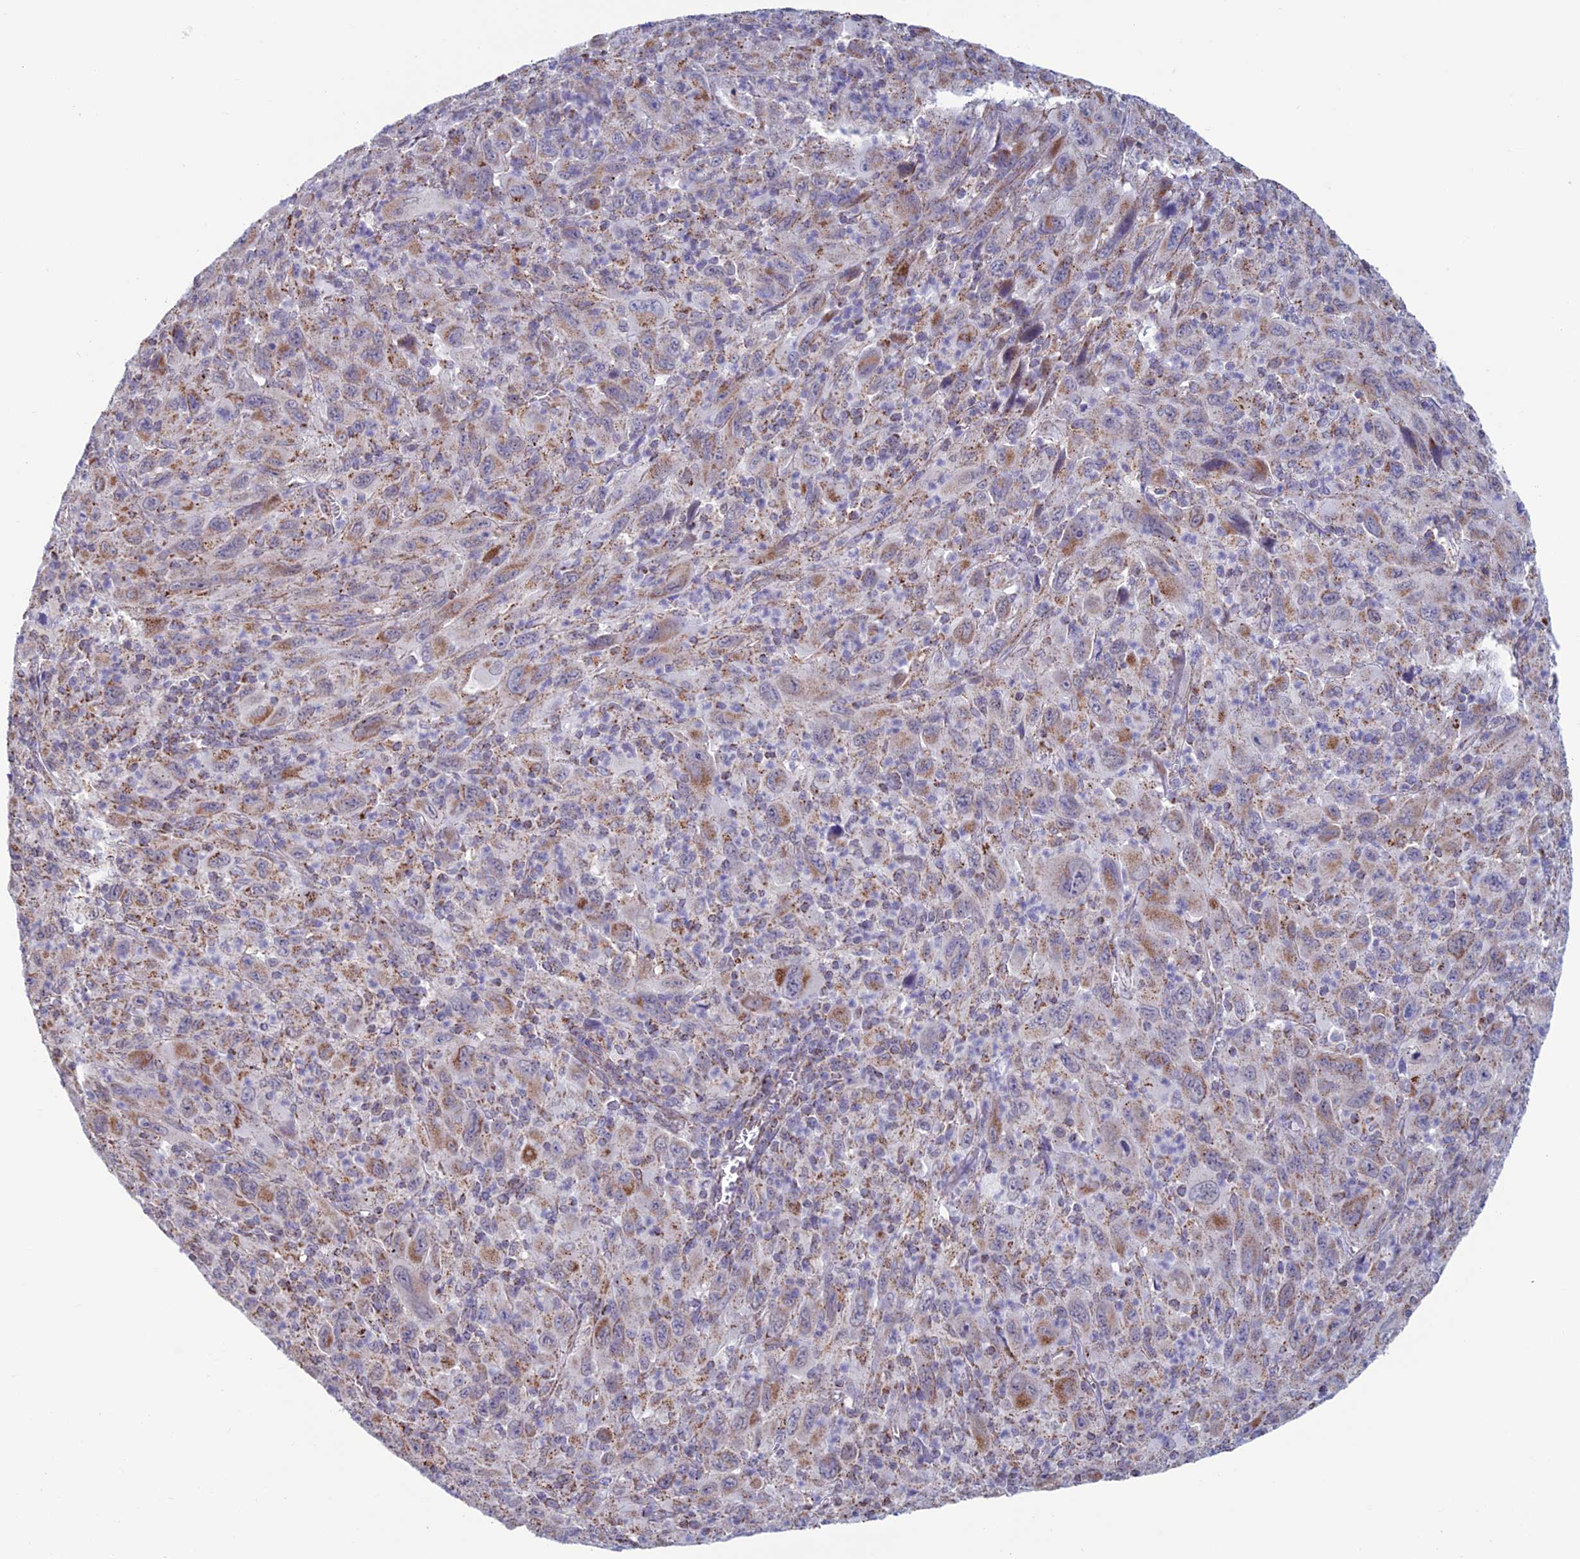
{"staining": {"intensity": "moderate", "quantity": ">75%", "location": "cytoplasmic/membranous"}, "tissue": "melanoma", "cell_type": "Tumor cells", "image_type": "cancer", "snomed": [{"axis": "morphology", "description": "Malignant melanoma, Metastatic site"}, {"axis": "topography", "description": "Skin"}], "caption": "An image of human malignant melanoma (metastatic site) stained for a protein reveals moderate cytoplasmic/membranous brown staining in tumor cells.", "gene": "ZNG1B", "patient": {"sex": "female", "age": 56}}